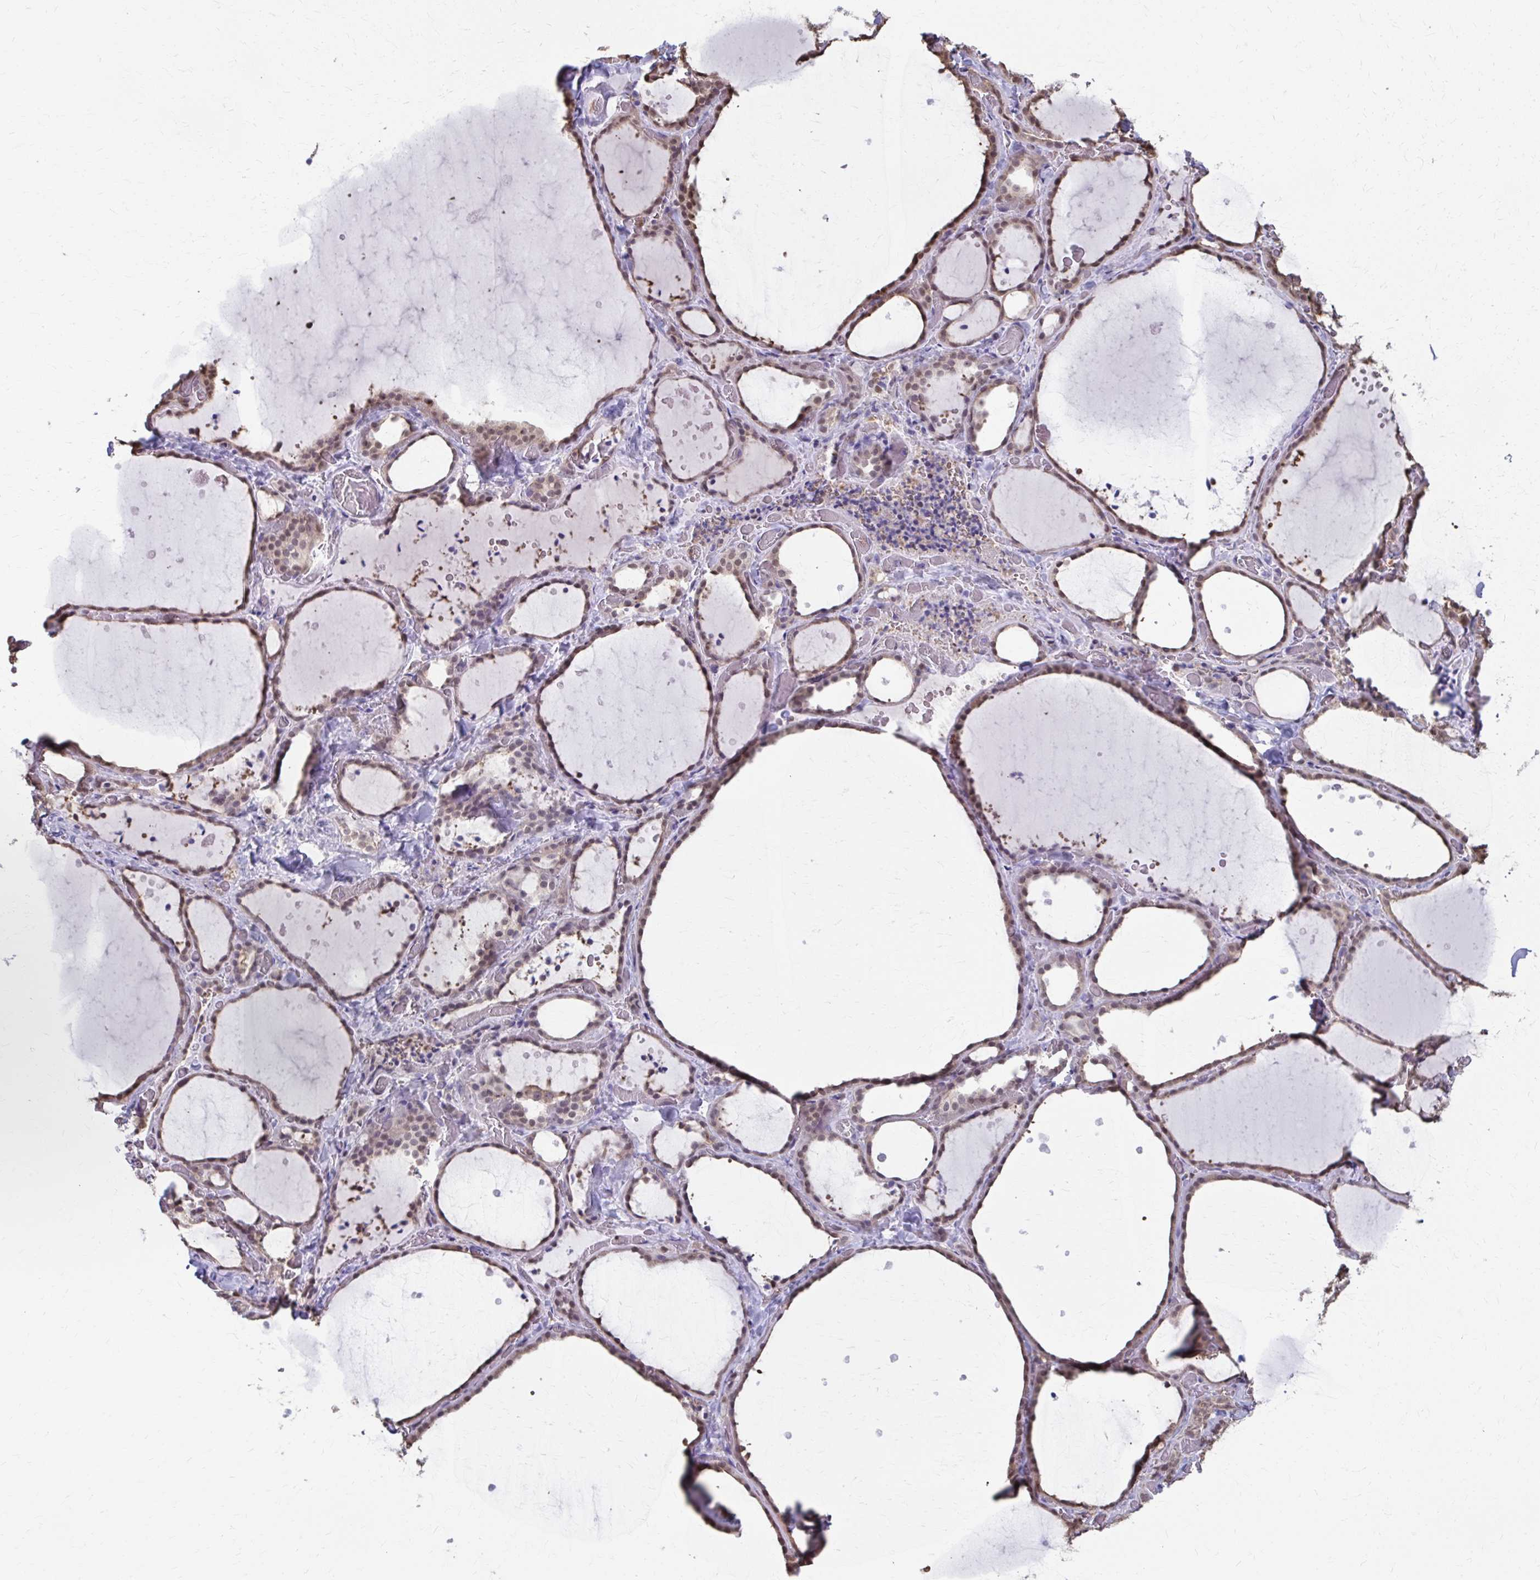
{"staining": {"intensity": "moderate", "quantity": ">75%", "location": "cytoplasmic/membranous,nuclear"}, "tissue": "thyroid gland", "cell_type": "Glandular cells", "image_type": "normal", "snomed": [{"axis": "morphology", "description": "Normal tissue, NOS"}, {"axis": "topography", "description": "Thyroid gland"}], "caption": "Human thyroid gland stained with a brown dye exhibits moderate cytoplasmic/membranous,nuclear positive positivity in about >75% of glandular cells.", "gene": "ING4", "patient": {"sex": "female", "age": 36}}